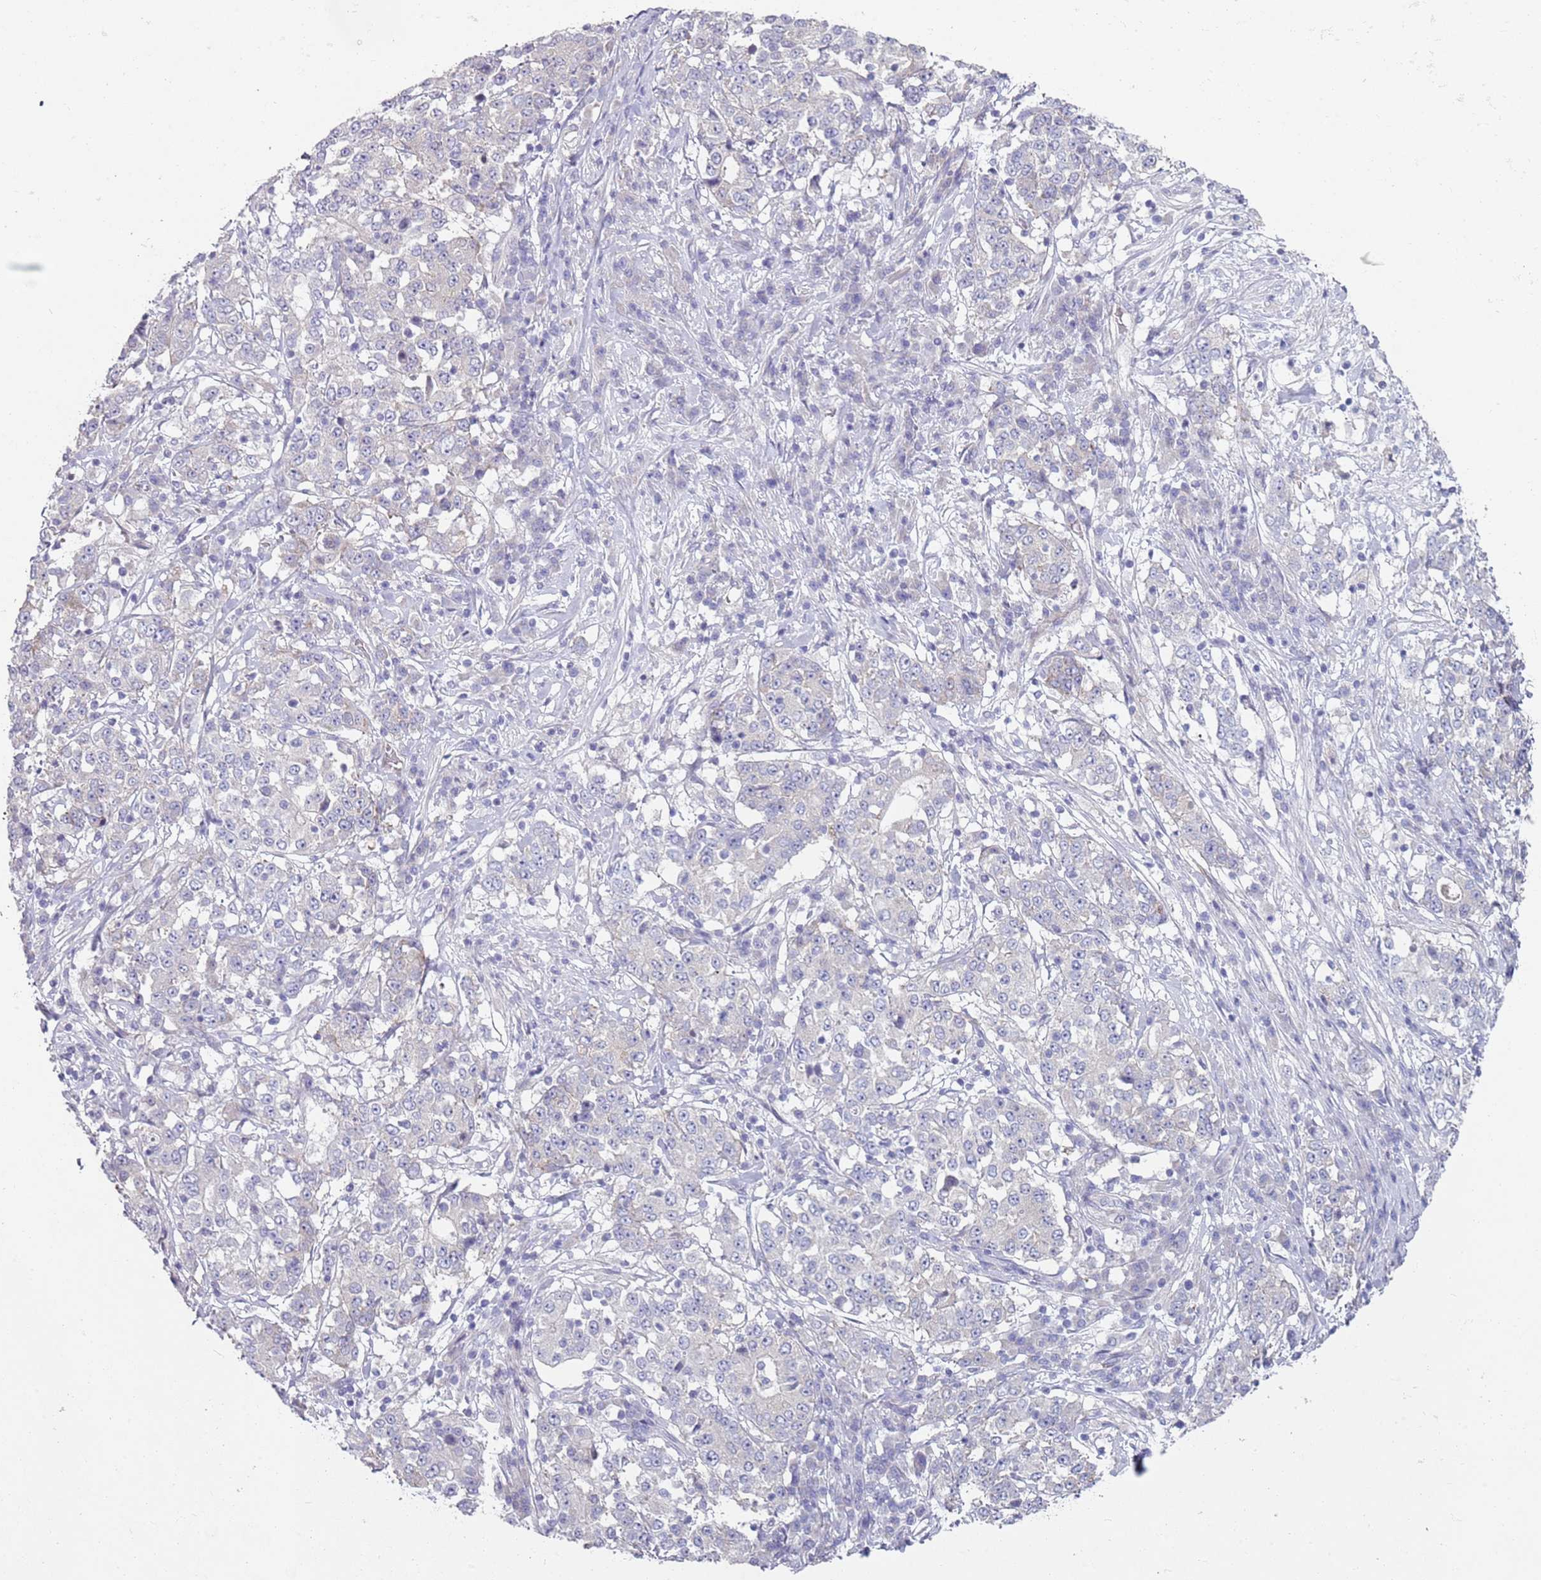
{"staining": {"intensity": "negative", "quantity": "none", "location": "none"}, "tissue": "stomach cancer", "cell_type": "Tumor cells", "image_type": "cancer", "snomed": [{"axis": "morphology", "description": "Adenocarcinoma, NOS"}, {"axis": "topography", "description": "Stomach"}], "caption": "Immunohistochemistry (IHC) micrograph of neoplastic tissue: stomach adenocarcinoma stained with DAB (3,3'-diaminobenzidine) demonstrates no significant protein positivity in tumor cells.", "gene": "ZNF583", "patient": {"sex": "male", "age": 59}}